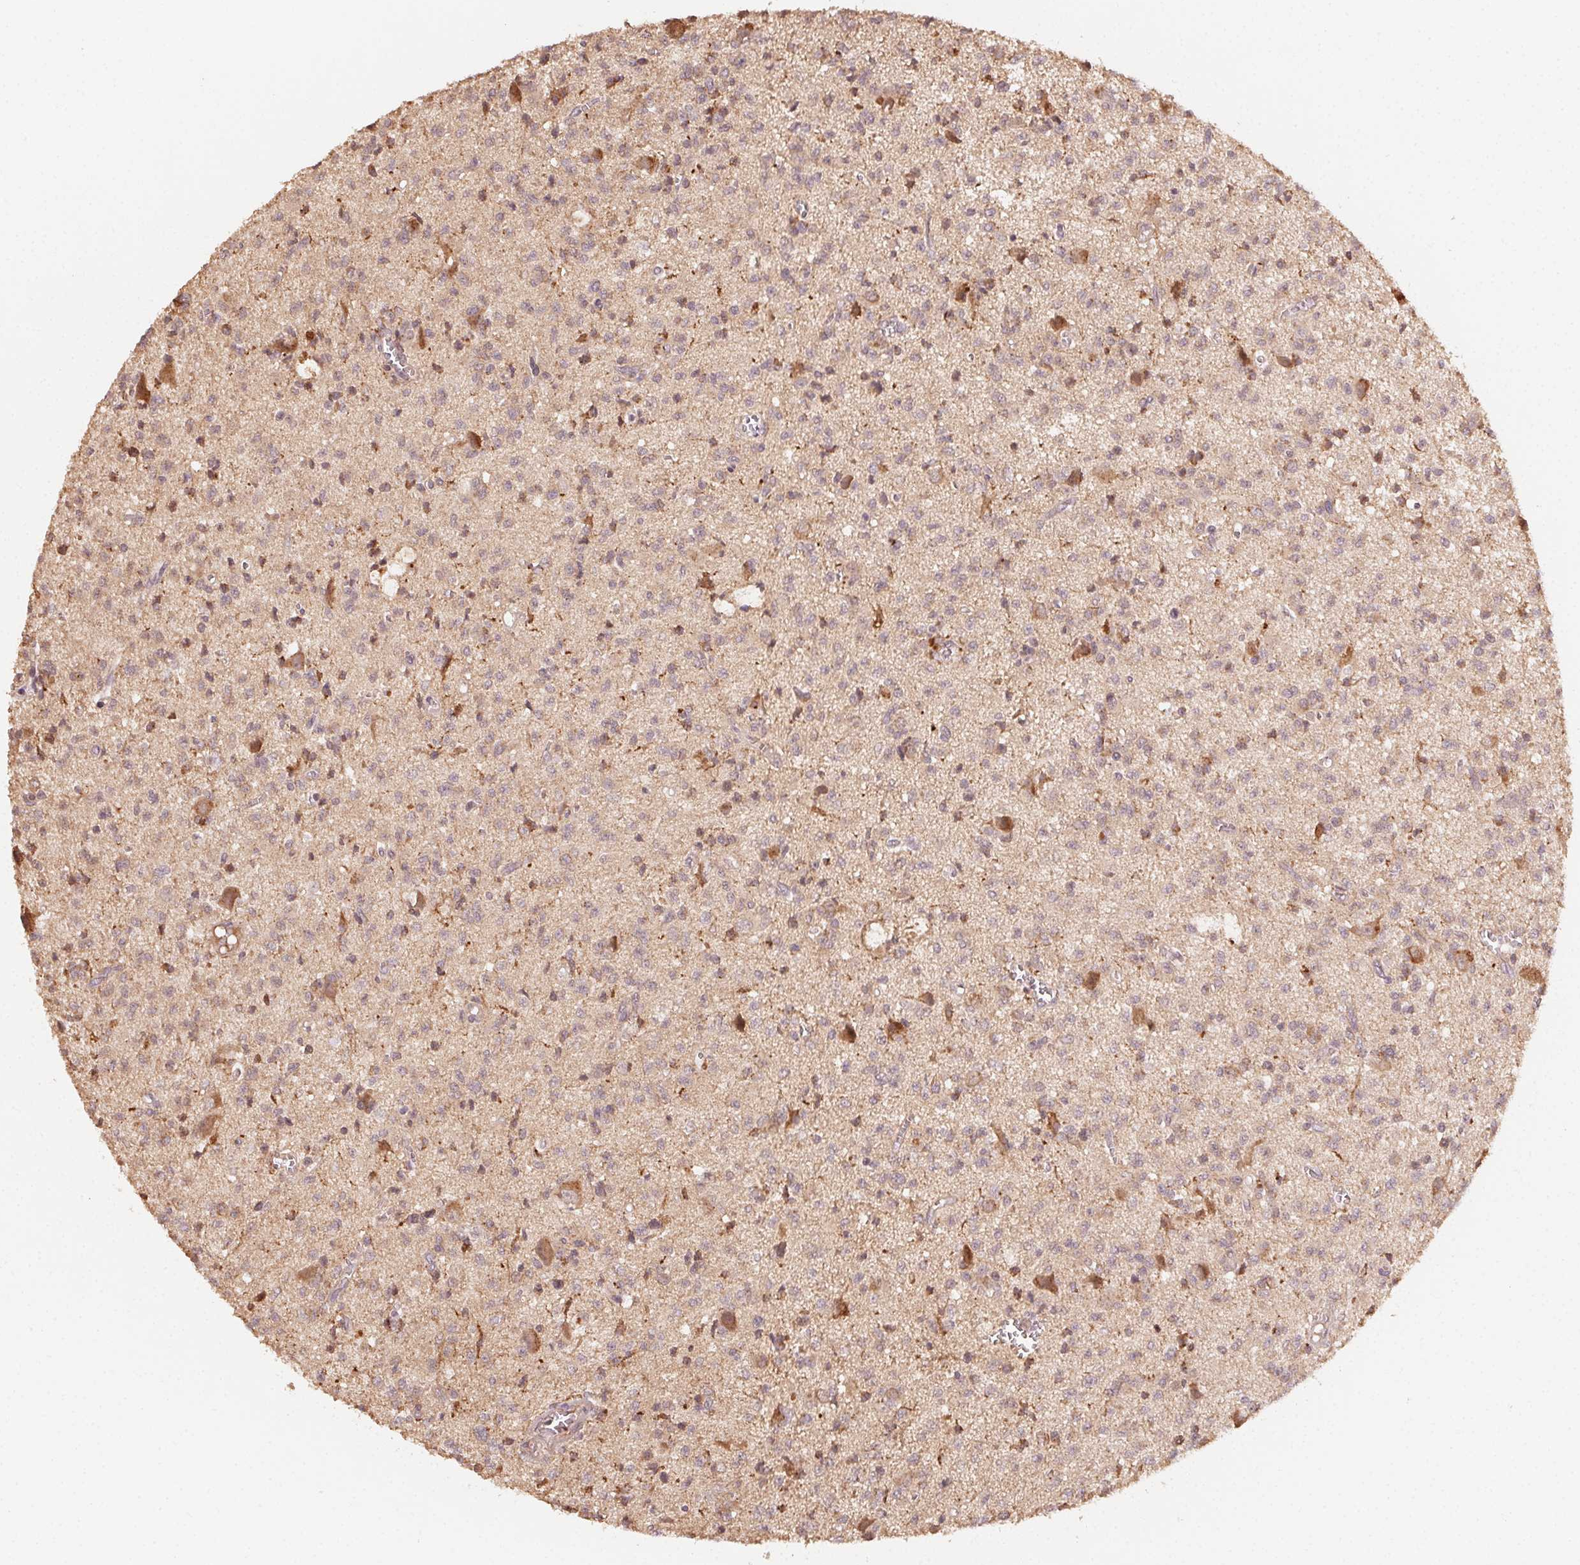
{"staining": {"intensity": "negative", "quantity": "none", "location": "none"}, "tissue": "glioma", "cell_type": "Tumor cells", "image_type": "cancer", "snomed": [{"axis": "morphology", "description": "Glioma, malignant, Low grade"}, {"axis": "topography", "description": "Brain"}], "caption": "The photomicrograph displays no significant staining in tumor cells of glioma.", "gene": "WBP2", "patient": {"sex": "male", "age": 64}}